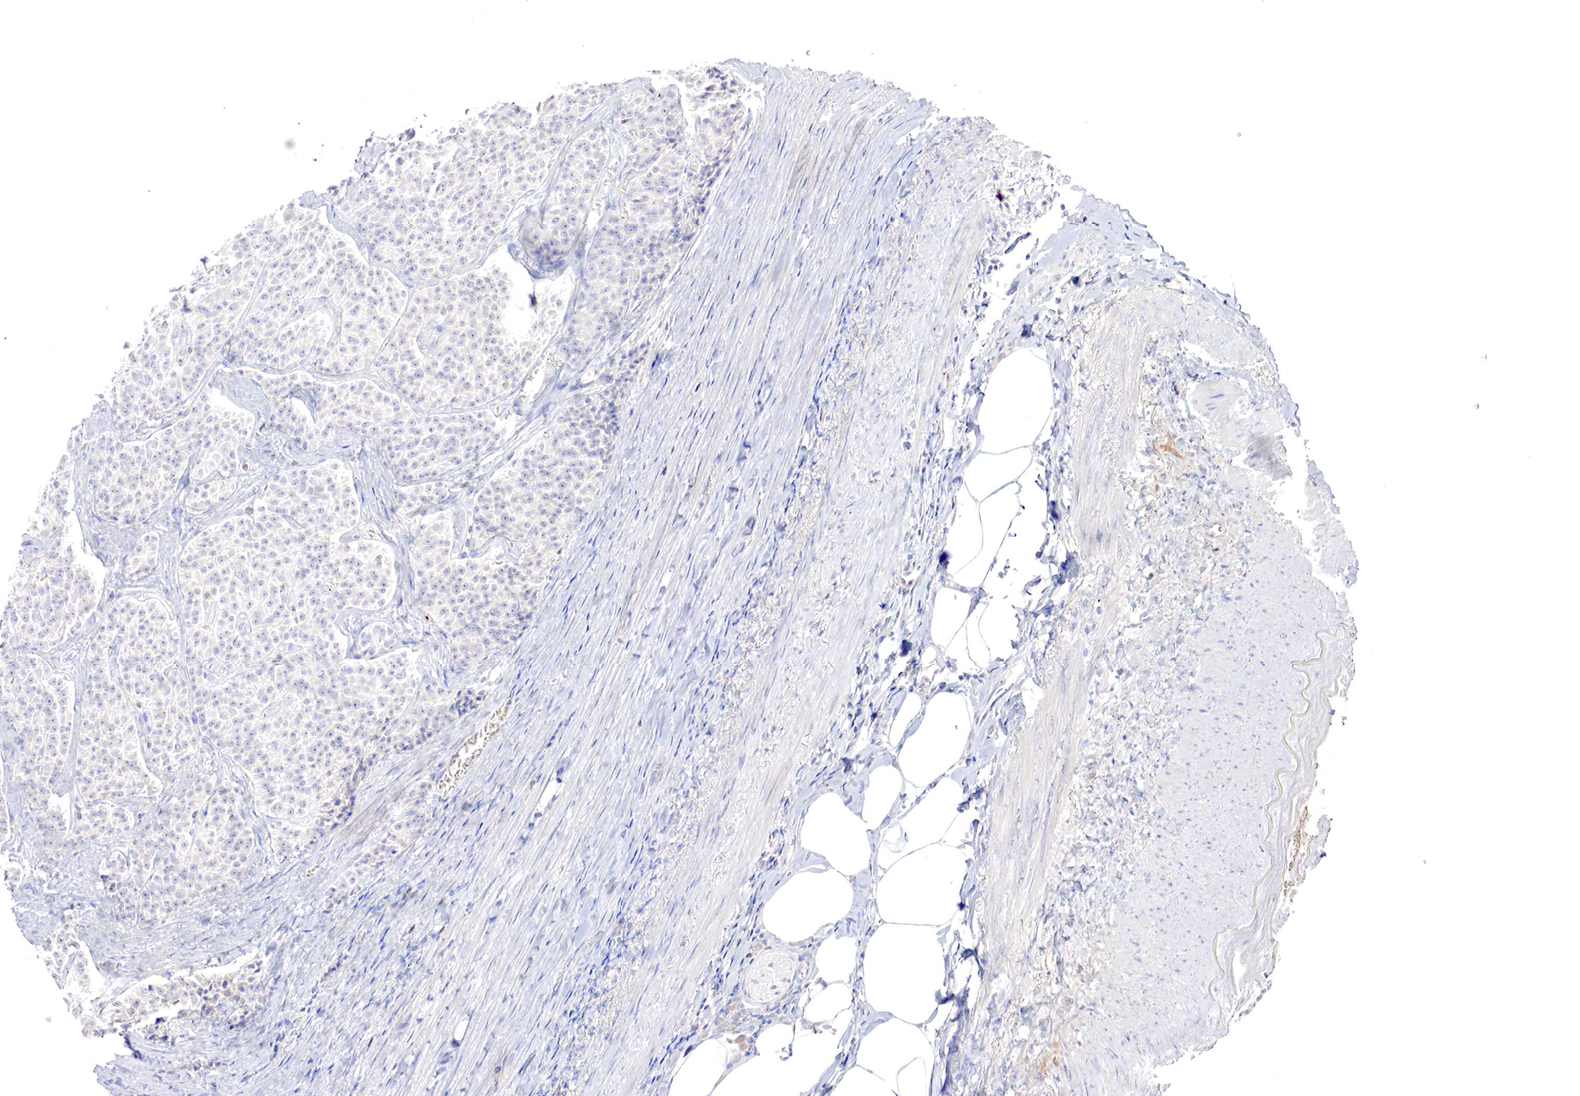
{"staining": {"intensity": "negative", "quantity": "none", "location": "none"}, "tissue": "carcinoid", "cell_type": "Tumor cells", "image_type": "cancer", "snomed": [{"axis": "morphology", "description": "Carcinoid, malignant, NOS"}, {"axis": "topography", "description": "Stomach"}], "caption": "A high-resolution image shows immunohistochemistry staining of carcinoid (malignant), which demonstrates no significant expression in tumor cells. Nuclei are stained in blue.", "gene": "GATA1", "patient": {"sex": "female", "age": 76}}